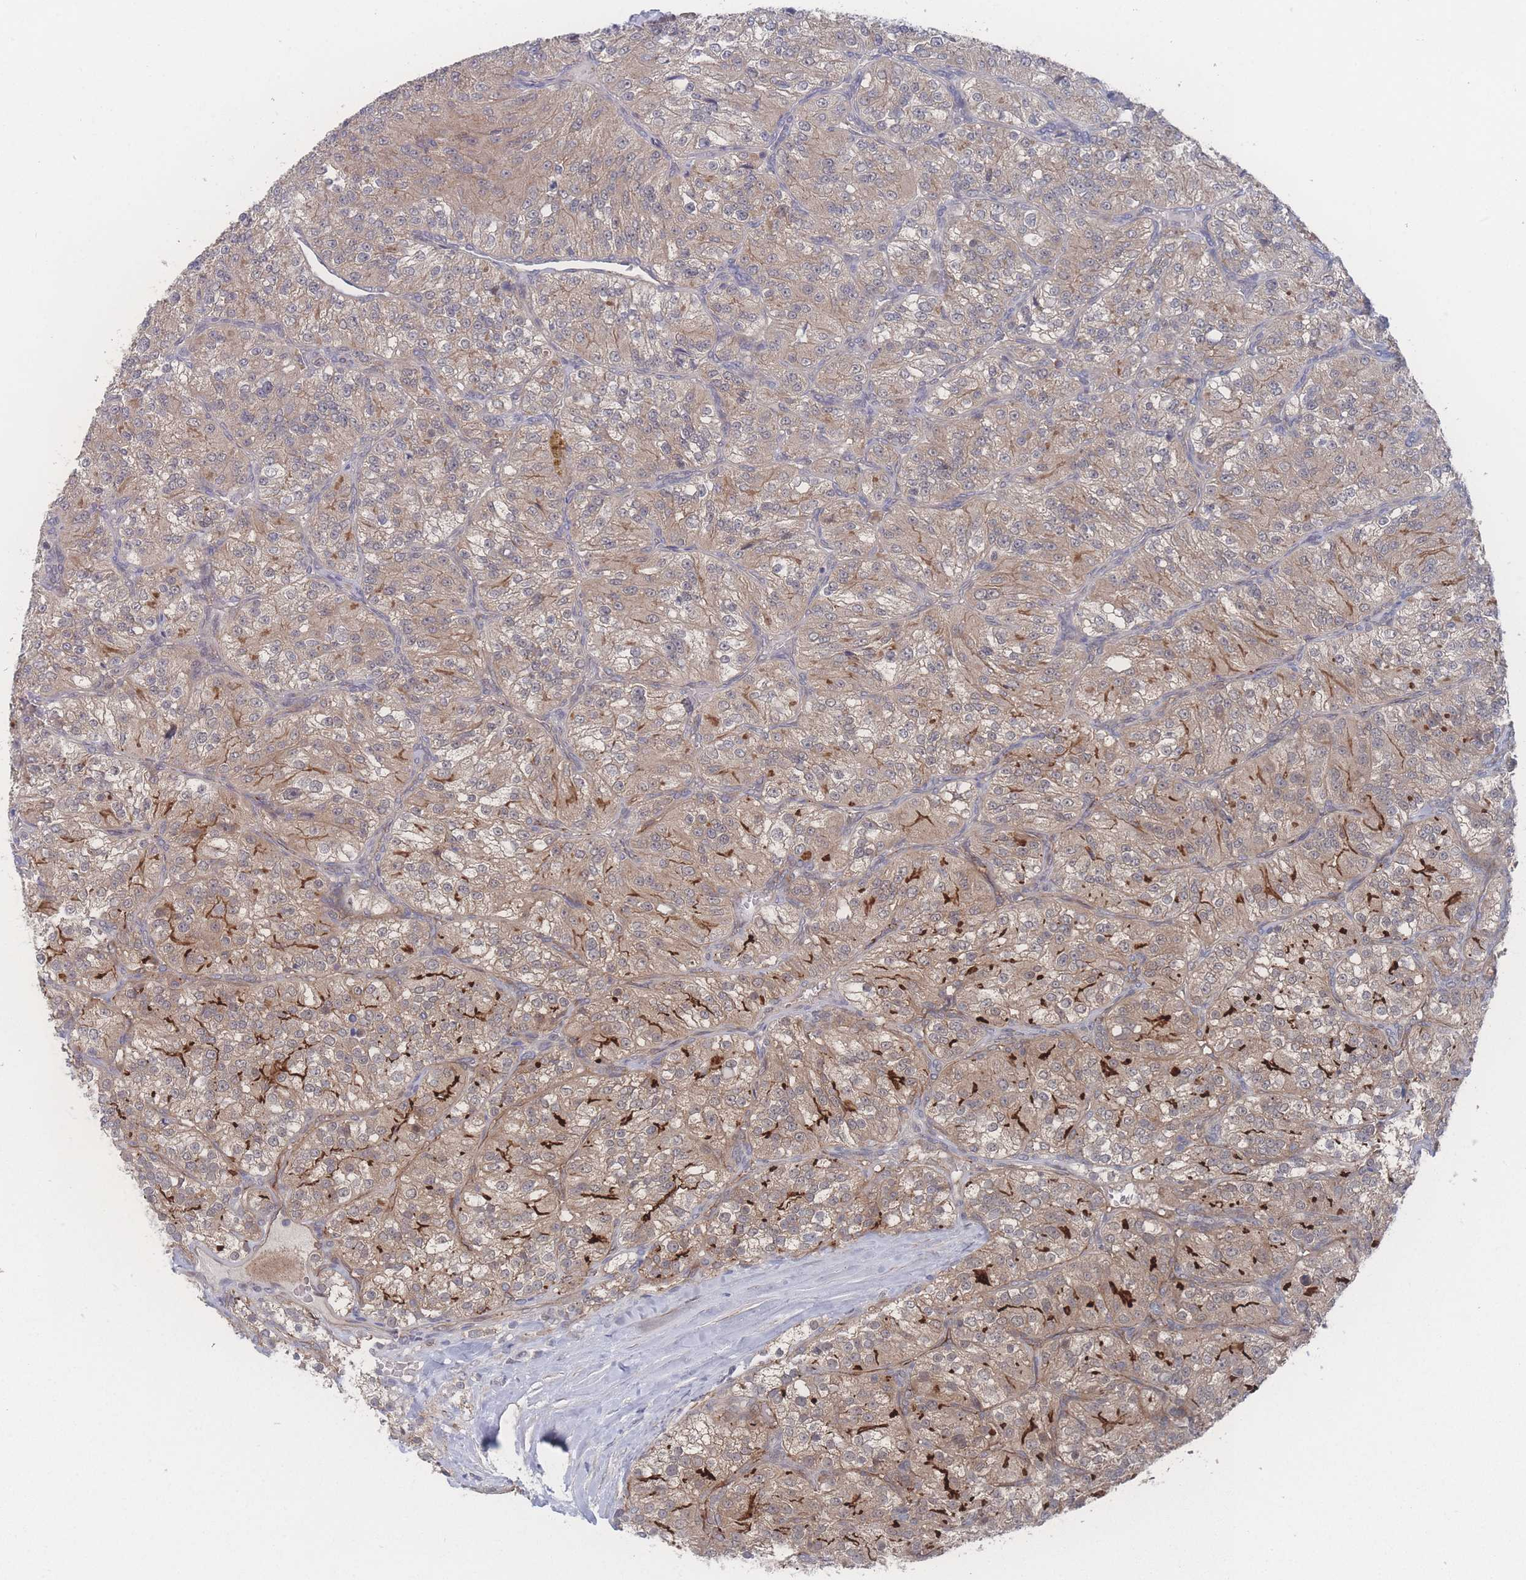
{"staining": {"intensity": "moderate", "quantity": ">75%", "location": "cytoplasmic/membranous"}, "tissue": "renal cancer", "cell_type": "Tumor cells", "image_type": "cancer", "snomed": [{"axis": "morphology", "description": "Adenocarcinoma, NOS"}, {"axis": "topography", "description": "Kidney"}], "caption": "Tumor cells display medium levels of moderate cytoplasmic/membranous positivity in about >75% of cells in human renal adenocarcinoma. (DAB (3,3'-diaminobenzidine) IHC with brightfield microscopy, high magnification).", "gene": "NBEAL1", "patient": {"sex": "female", "age": 63}}